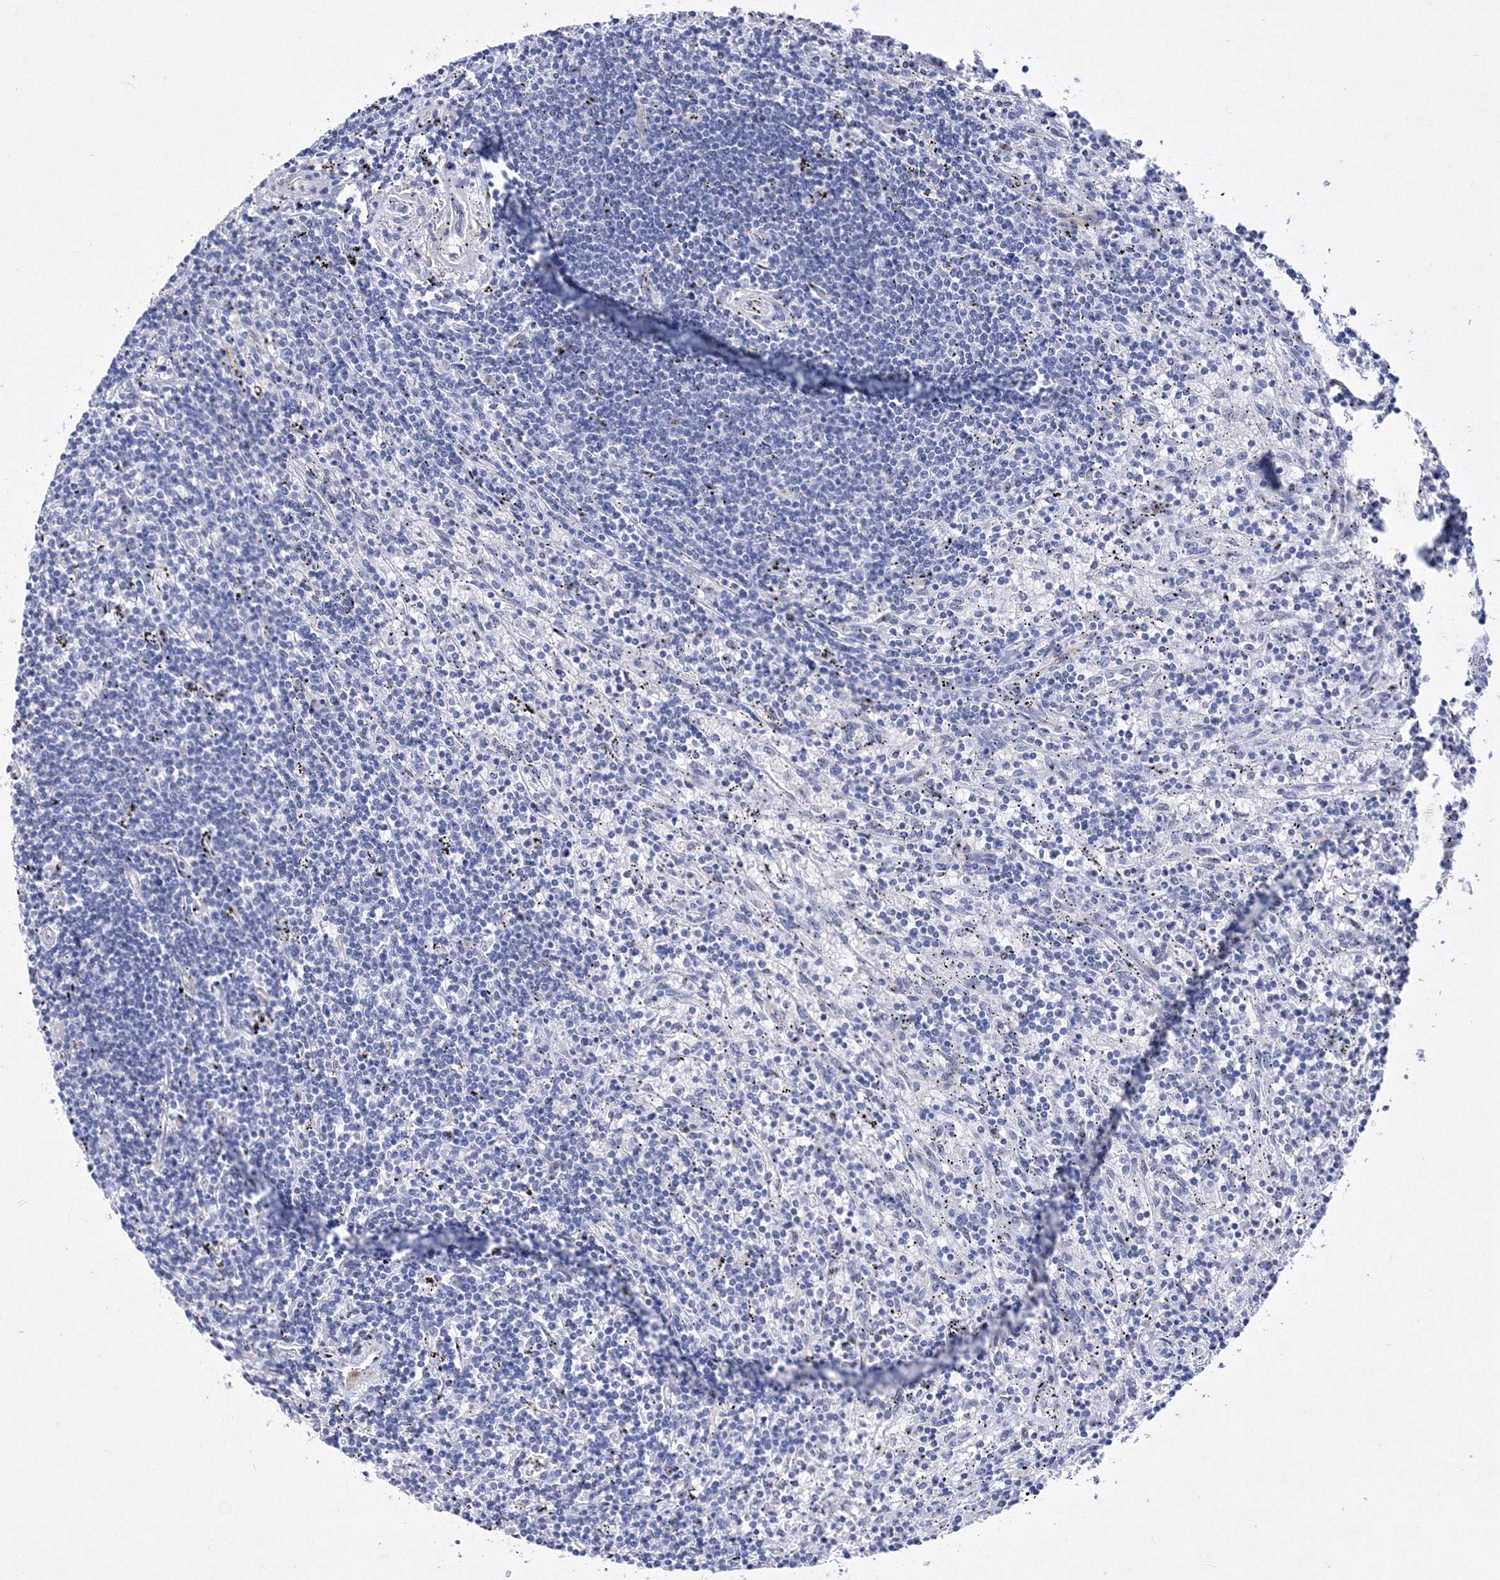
{"staining": {"intensity": "negative", "quantity": "none", "location": "none"}, "tissue": "lymphoma", "cell_type": "Tumor cells", "image_type": "cancer", "snomed": [{"axis": "morphology", "description": "Malignant lymphoma, non-Hodgkin's type, Low grade"}, {"axis": "topography", "description": "Spleen"}], "caption": "Immunohistochemistry micrograph of human malignant lymphoma, non-Hodgkin's type (low-grade) stained for a protein (brown), which demonstrates no expression in tumor cells. (DAB immunohistochemistry (IHC) visualized using brightfield microscopy, high magnification).", "gene": "GPN1", "patient": {"sex": "male", "age": 76}}